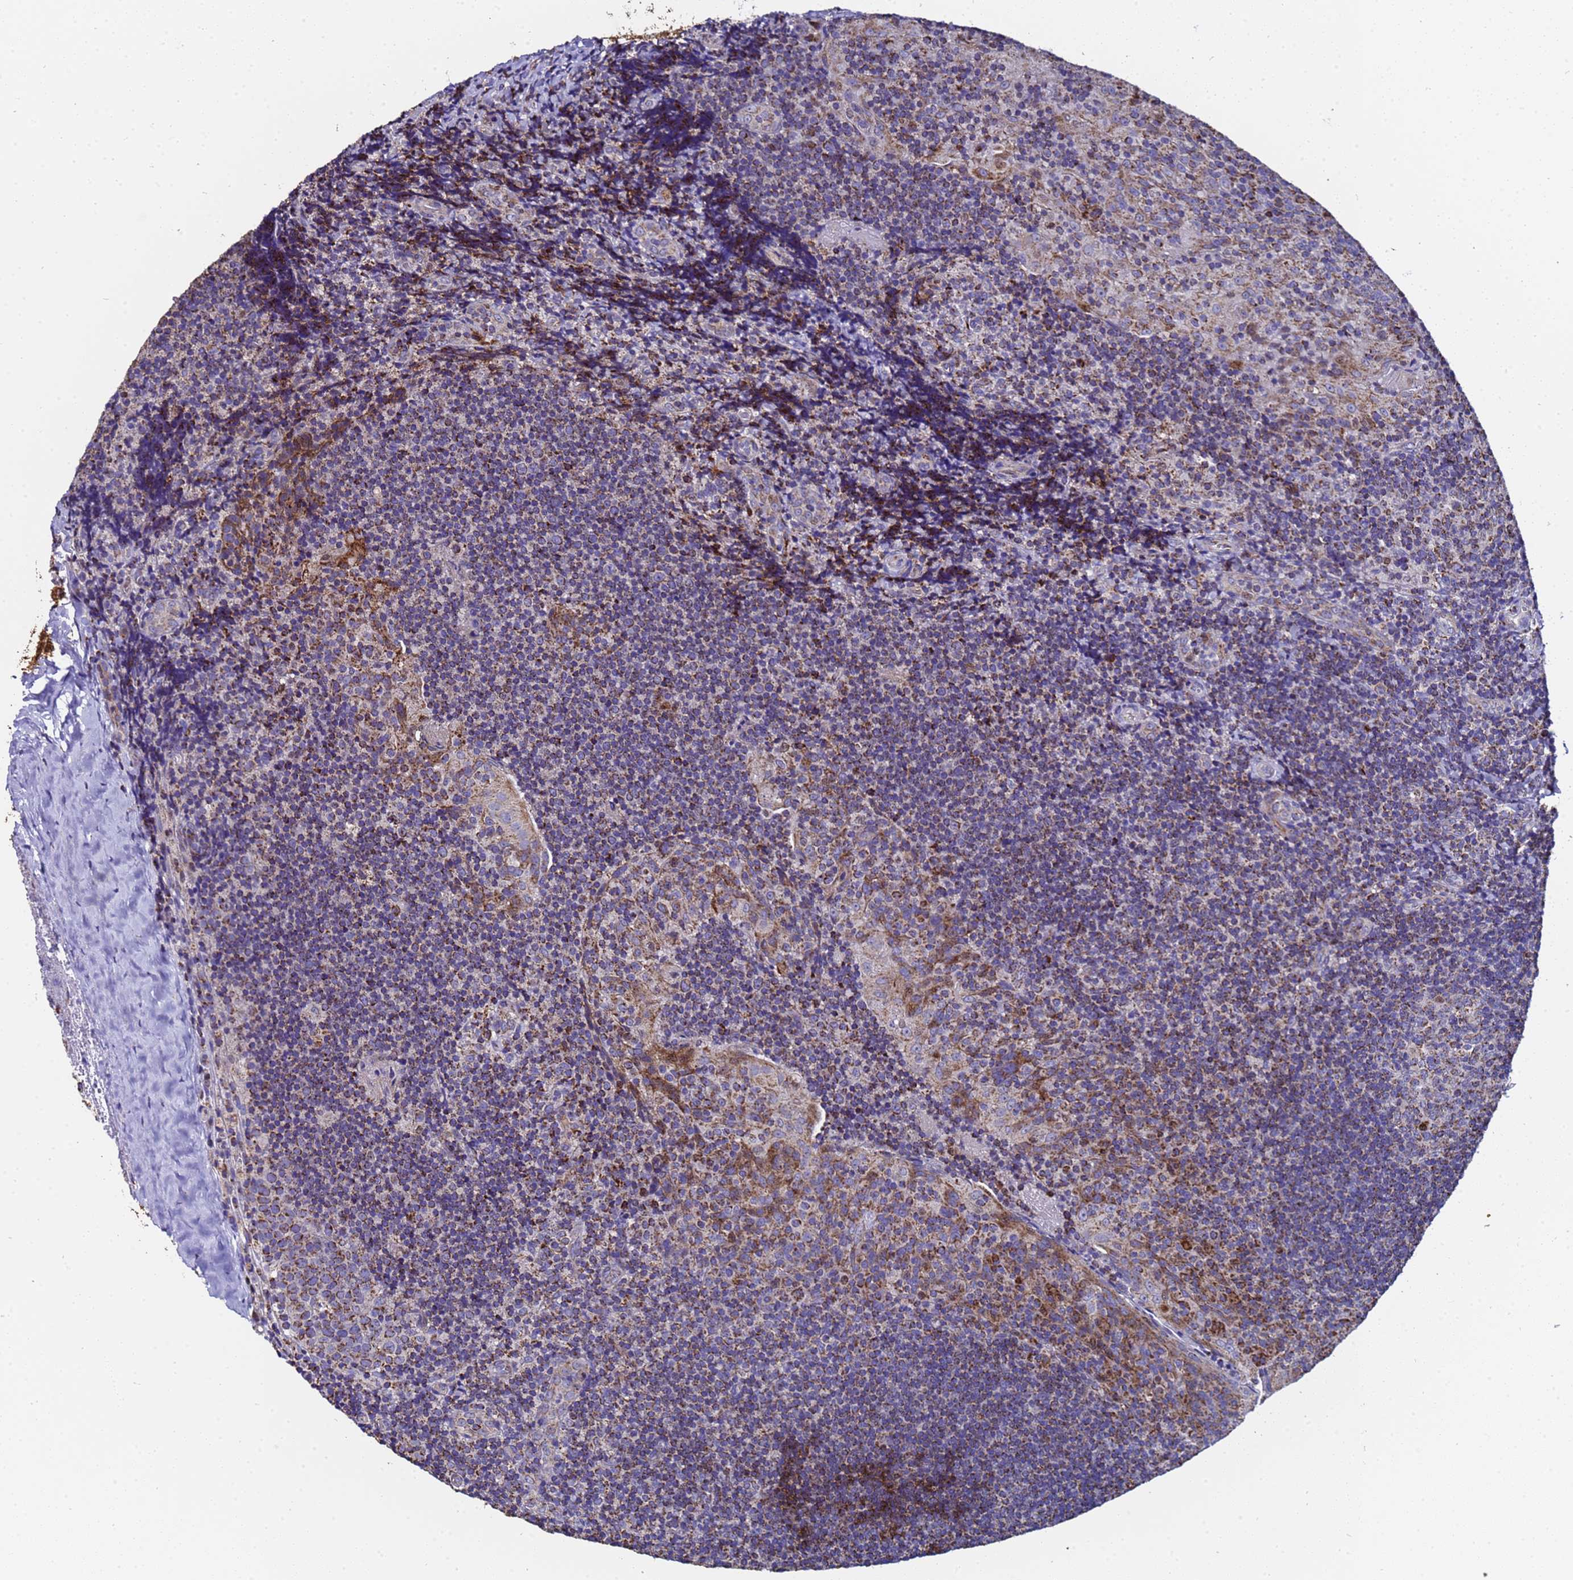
{"staining": {"intensity": "moderate", "quantity": "25%-75%", "location": "cytoplasmic/membranous"}, "tissue": "tonsil", "cell_type": "Germinal center cells", "image_type": "normal", "snomed": [{"axis": "morphology", "description": "Normal tissue, NOS"}, {"axis": "topography", "description": "Tonsil"}], "caption": "Immunohistochemistry (IHC) (DAB (3,3'-diaminobenzidine)) staining of benign tonsil reveals moderate cytoplasmic/membranous protein staining in about 25%-75% of germinal center cells.", "gene": "MRPS12", "patient": {"sex": "male", "age": 17}}